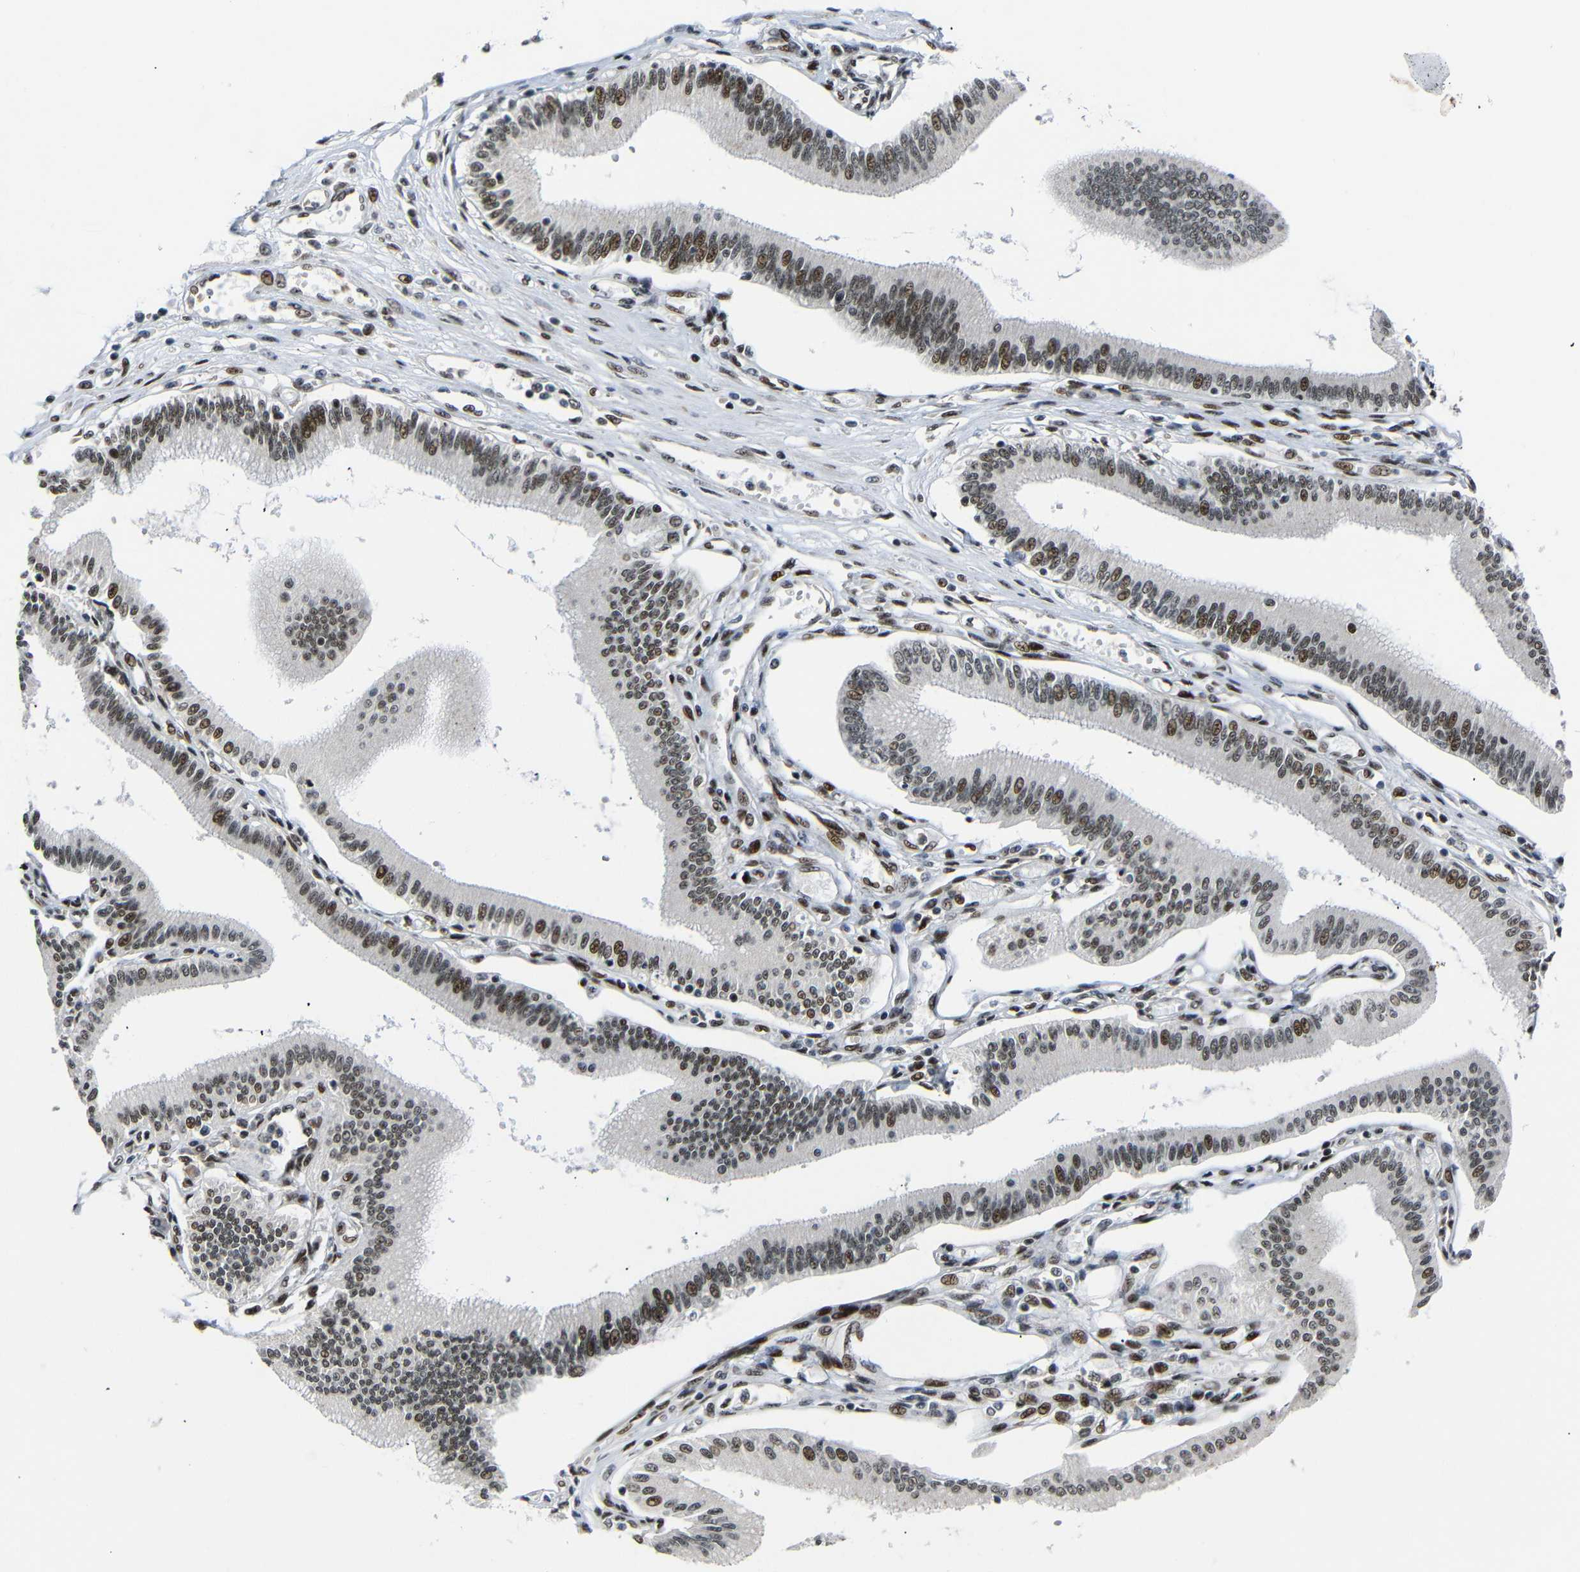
{"staining": {"intensity": "moderate", "quantity": "25%-75%", "location": "nuclear"}, "tissue": "pancreatic cancer", "cell_type": "Tumor cells", "image_type": "cancer", "snomed": [{"axis": "morphology", "description": "Adenocarcinoma, NOS"}, {"axis": "topography", "description": "Pancreas"}], "caption": "Adenocarcinoma (pancreatic) stained for a protein (brown) displays moderate nuclear positive expression in about 25%-75% of tumor cells.", "gene": "SETDB2", "patient": {"sex": "male", "age": 56}}